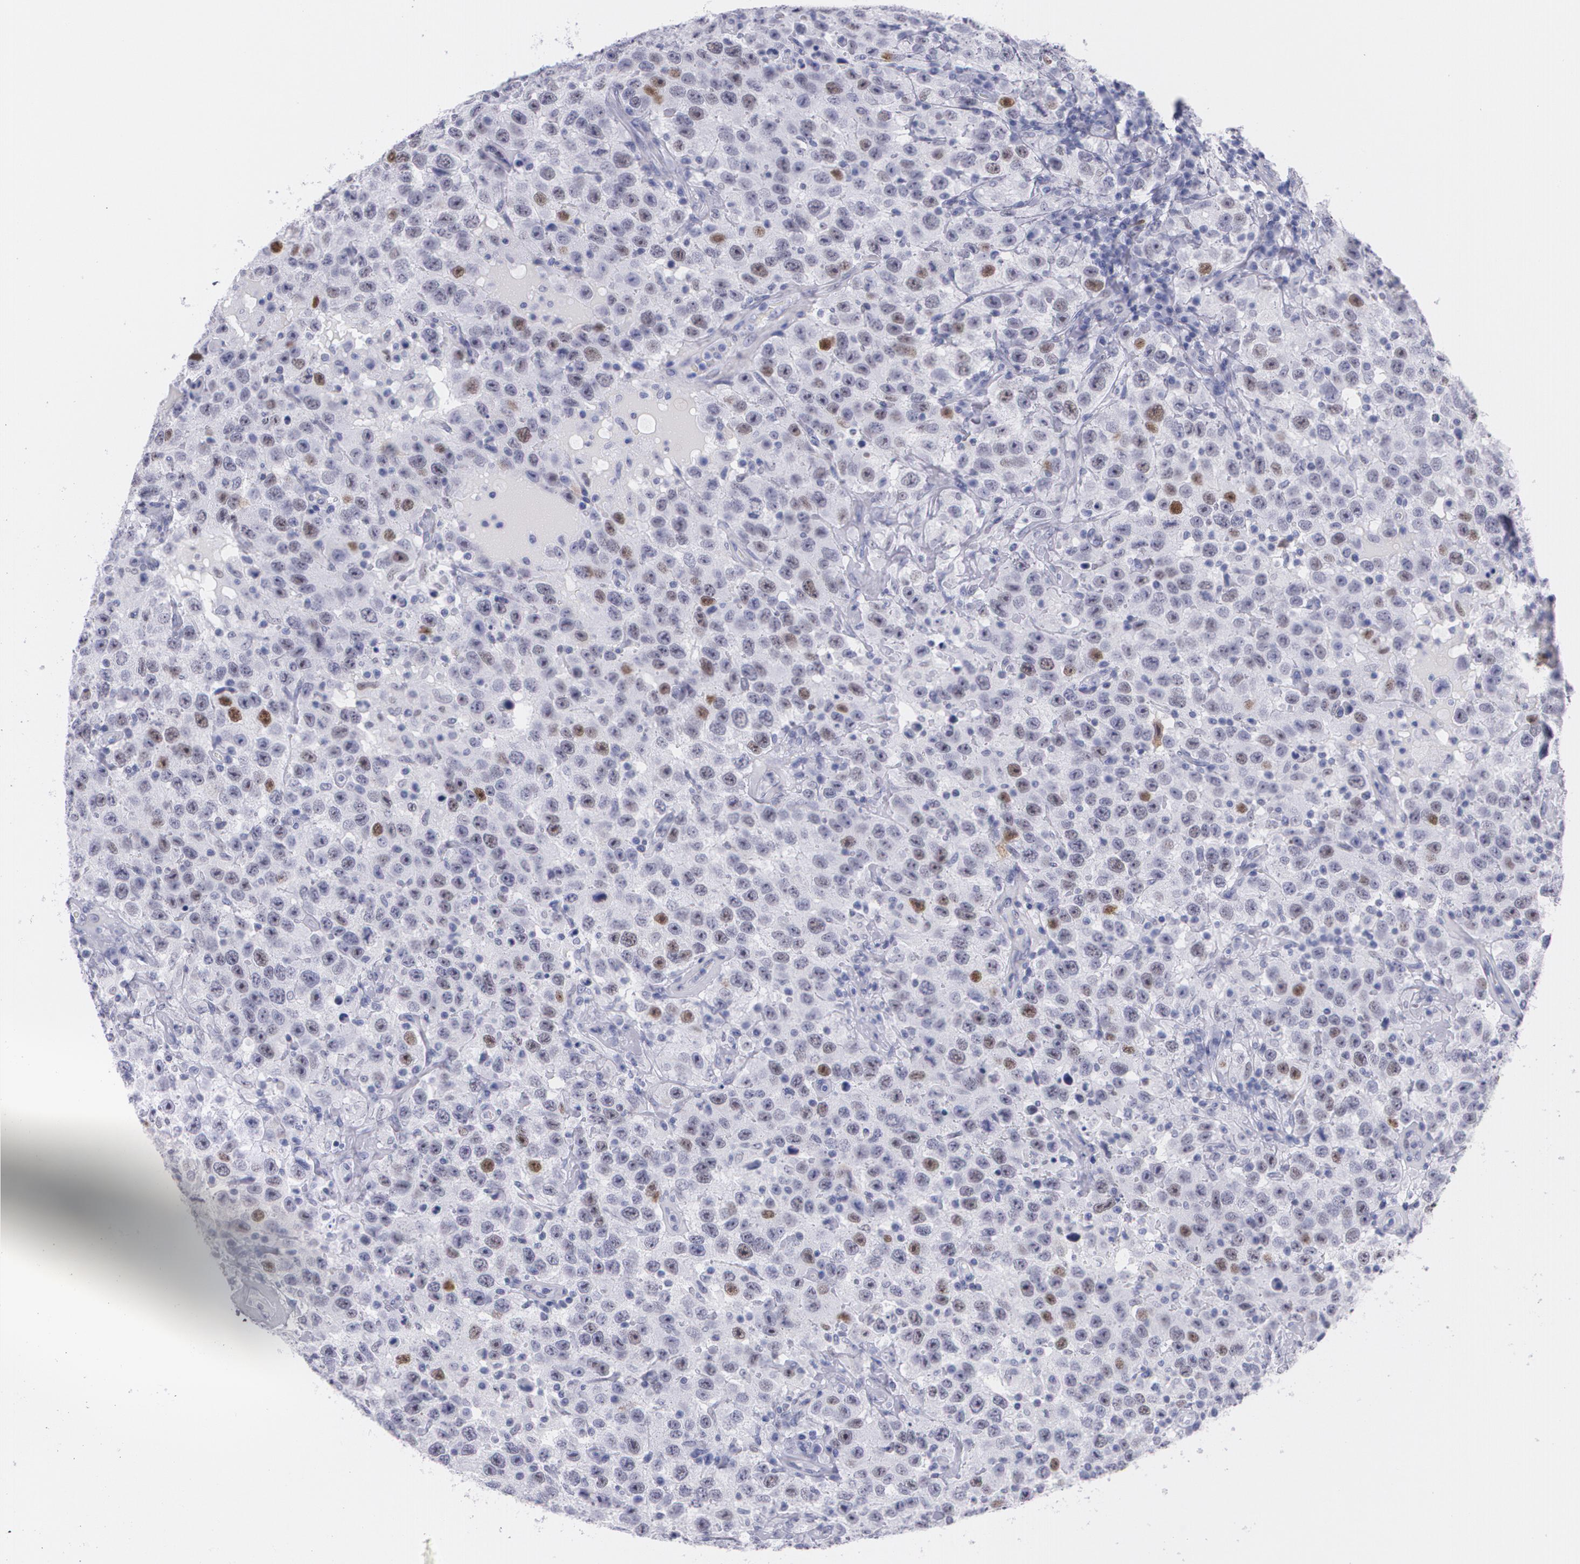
{"staining": {"intensity": "moderate", "quantity": "<25%", "location": "nuclear"}, "tissue": "testis cancer", "cell_type": "Tumor cells", "image_type": "cancer", "snomed": [{"axis": "morphology", "description": "Seminoma, NOS"}, {"axis": "topography", "description": "Testis"}], "caption": "Testis seminoma tissue exhibits moderate nuclear staining in about <25% of tumor cells", "gene": "TP53", "patient": {"sex": "male", "age": 41}}